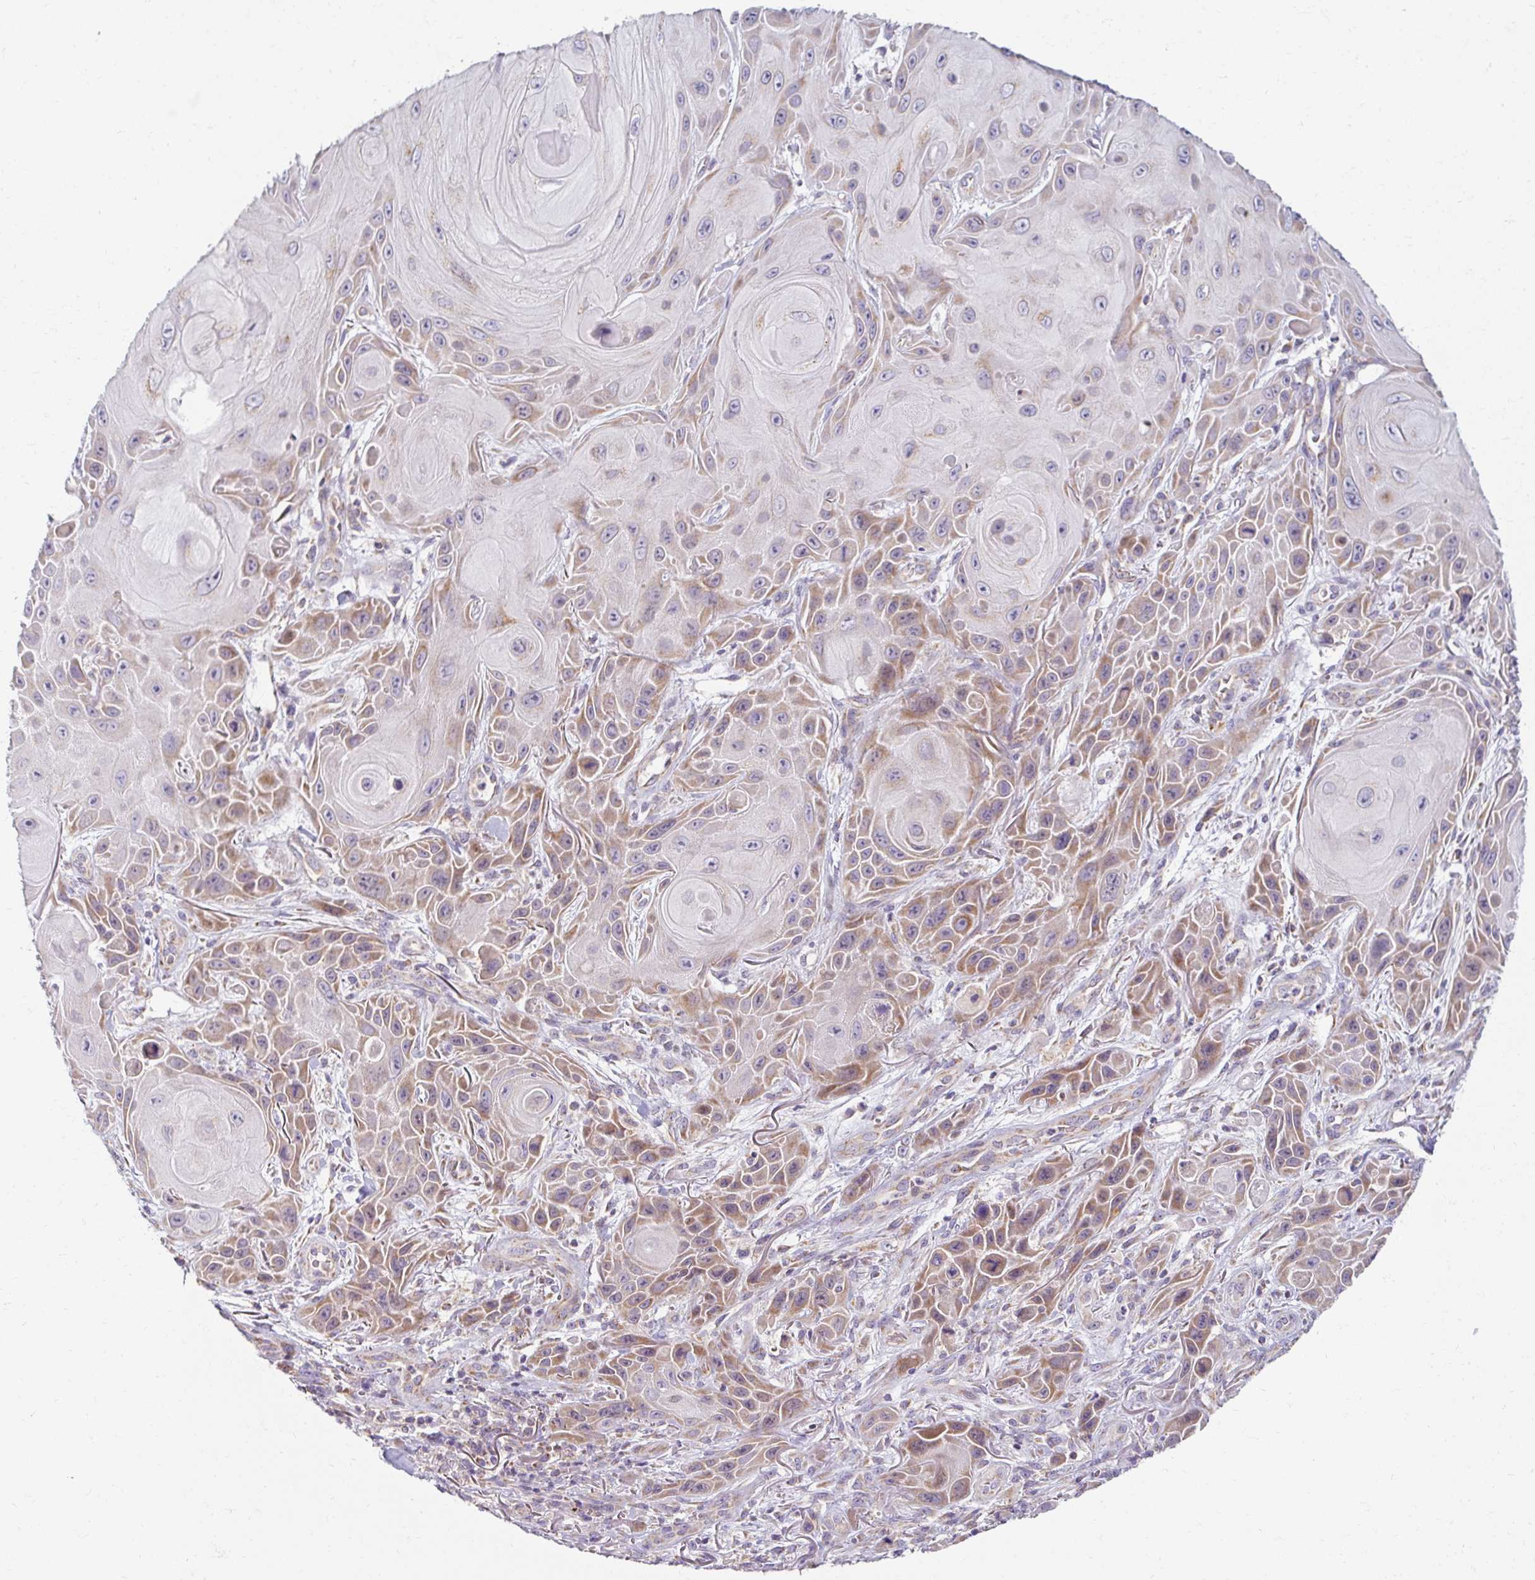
{"staining": {"intensity": "moderate", "quantity": "<25%", "location": "cytoplasmic/membranous"}, "tissue": "skin cancer", "cell_type": "Tumor cells", "image_type": "cancer", "snomed": [{"axis": "morphology", "description": "Squamous cell carcinoma, NOS"}, {"axis": "topography", "description": "Skin"}], "caption": "Immunohistochemistry (IHC) of skin cancer shows low levels of moderate cytoplasmic/membranous staining in about <25% of tumor cells.", "gene": "SKP2", "patient": {"sex": "female", "age": 94}}